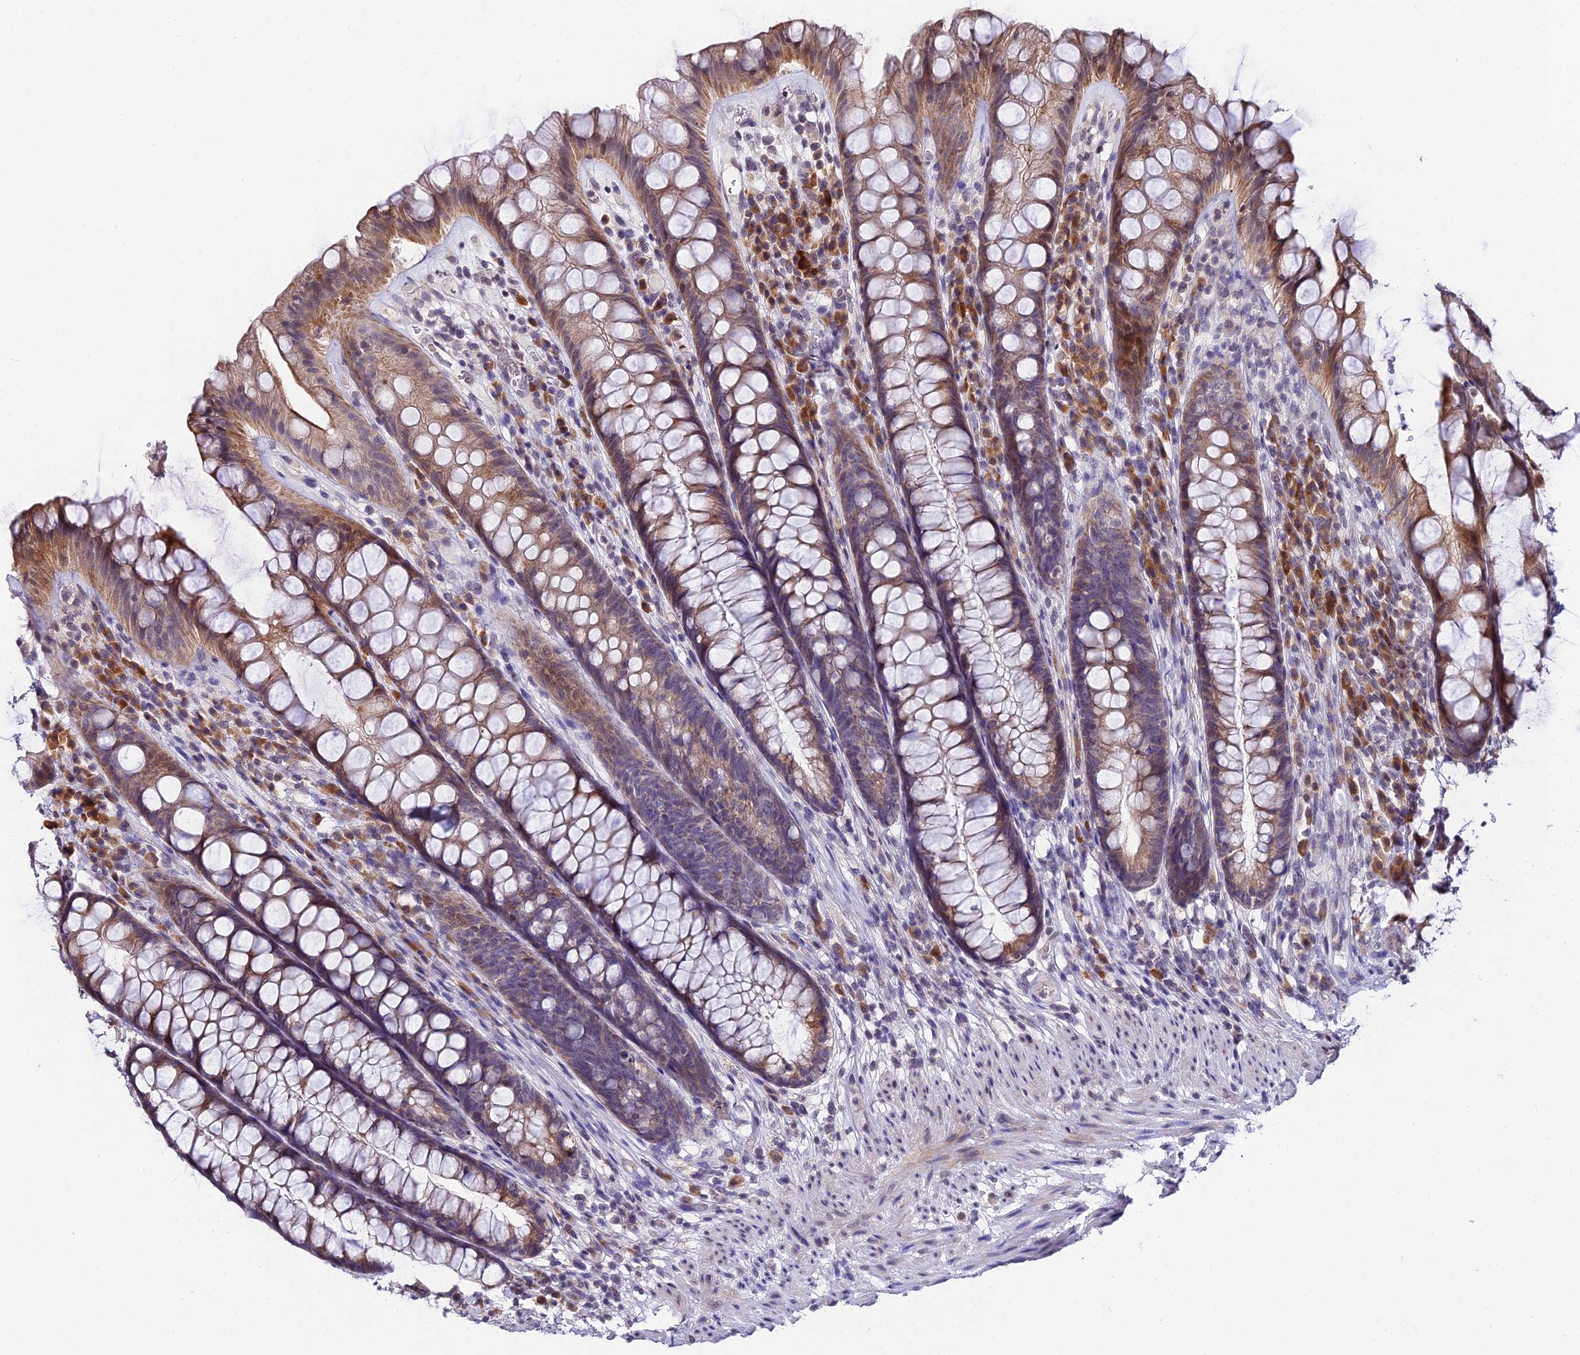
{"staining": {"intensity": "moderate", "quantity": ">75%", "location": "cytoplasmic/membranous"}, "tissue": "rectum", "cell_type": "Glandular cells", "image_type": "normal", "snomed": [{"axis": "morphology", "description": "Normal tissue, NOS"}, {"axis": "topography", "description": "Rectum"}], "caption": "Protein staining of normal rectum exhibits moderate cytoplasmic/membranous expression in about >75% of glandular cells. Nuclei are stained in blue.", "gene": "CDNF", "patient": {"sex": "male", "age": 74}}